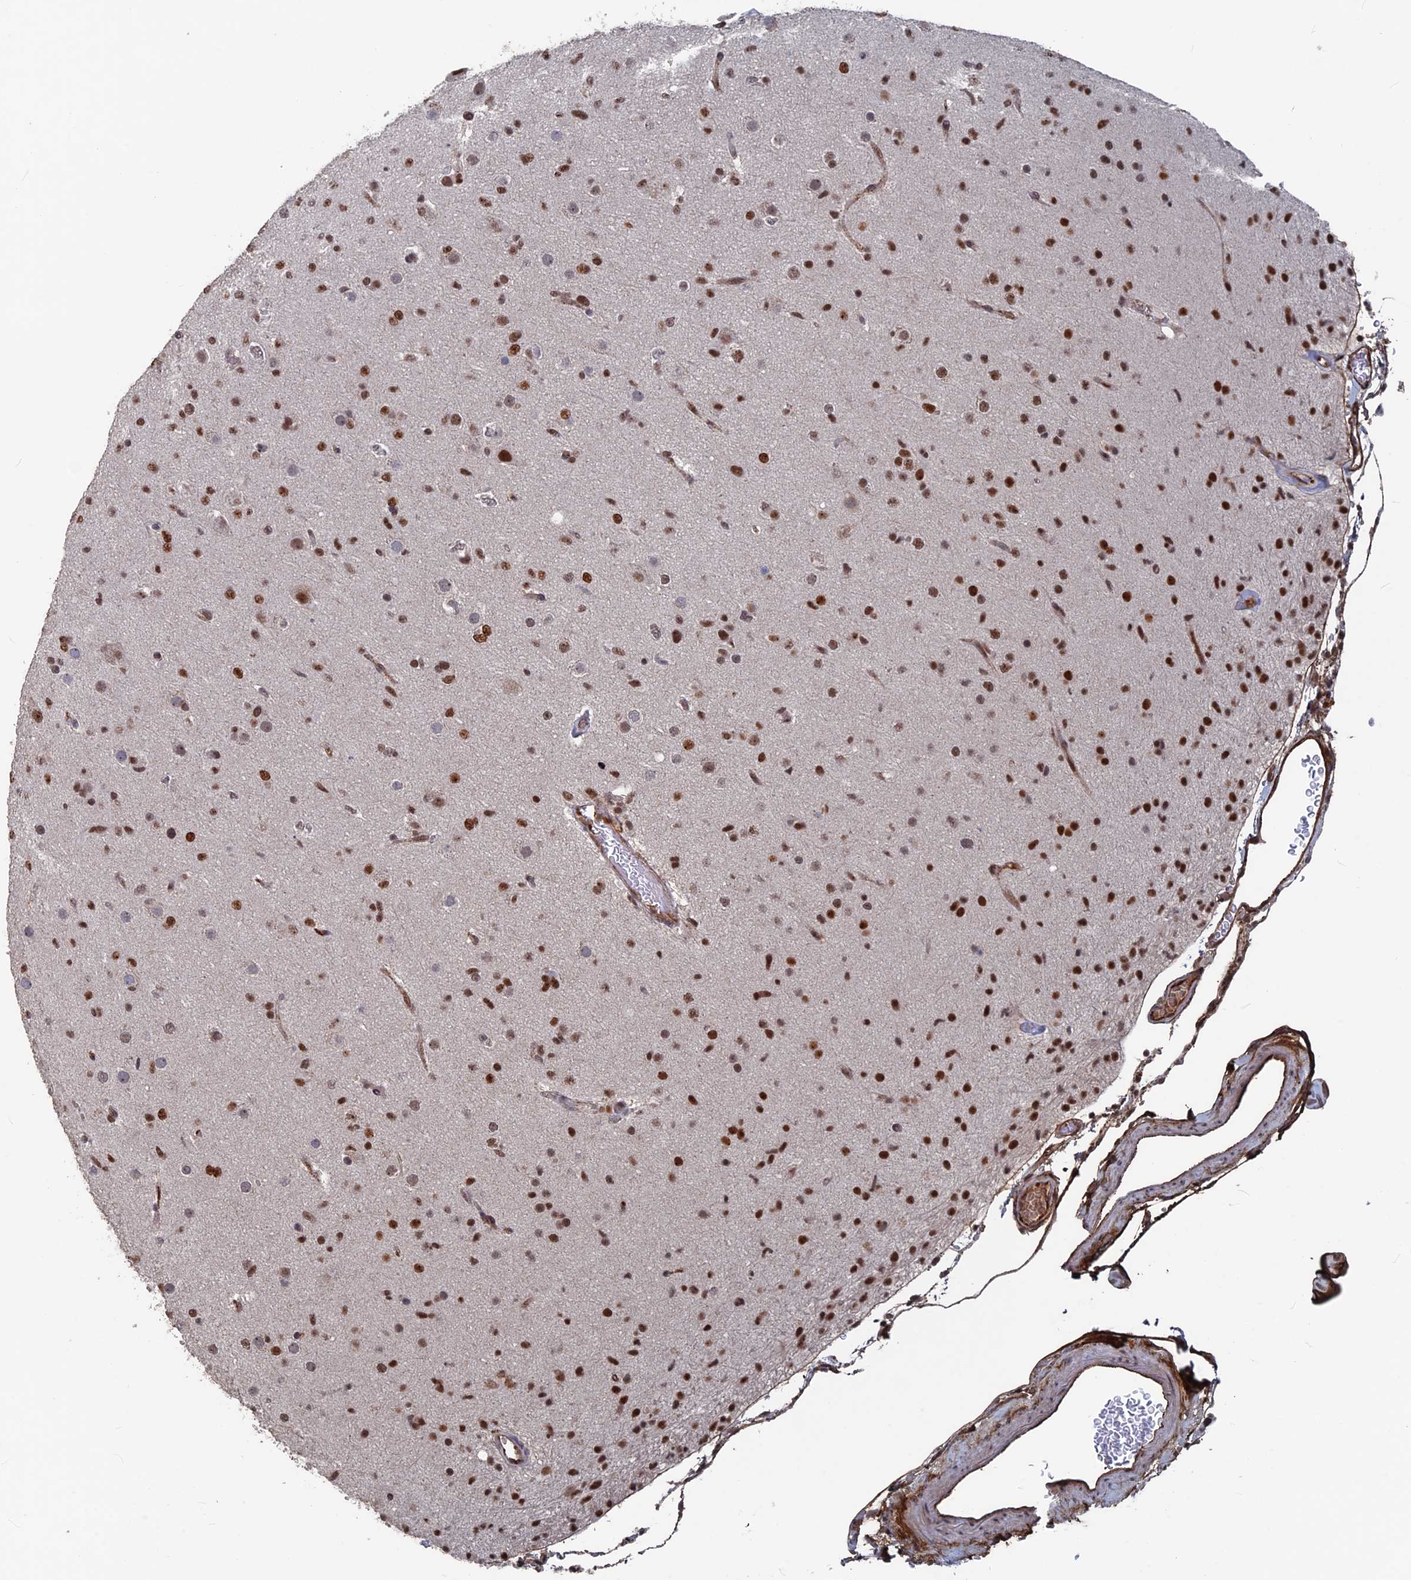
{"staining": {"intensity": "strong", "quantity": "25%-75%", "location": "nuclear"}, "tissue": "glioma", "cell_type": "Tumor cells", "image_type": "cancer", "snomed": [{"axis": "morphology", "description": "Glioma, malignant, Low grade"}, {"axis": "topography", "description": "Brain"}], "caption": "The photomicrograph reveals immunohistochemical staining of low-grade glioma (malignant). There is strong nuclear staining is identified in approximately 25%-75% of tumor cells.", "gene": "SH3D21", "patient": {"sex": "male", "age": 65}}